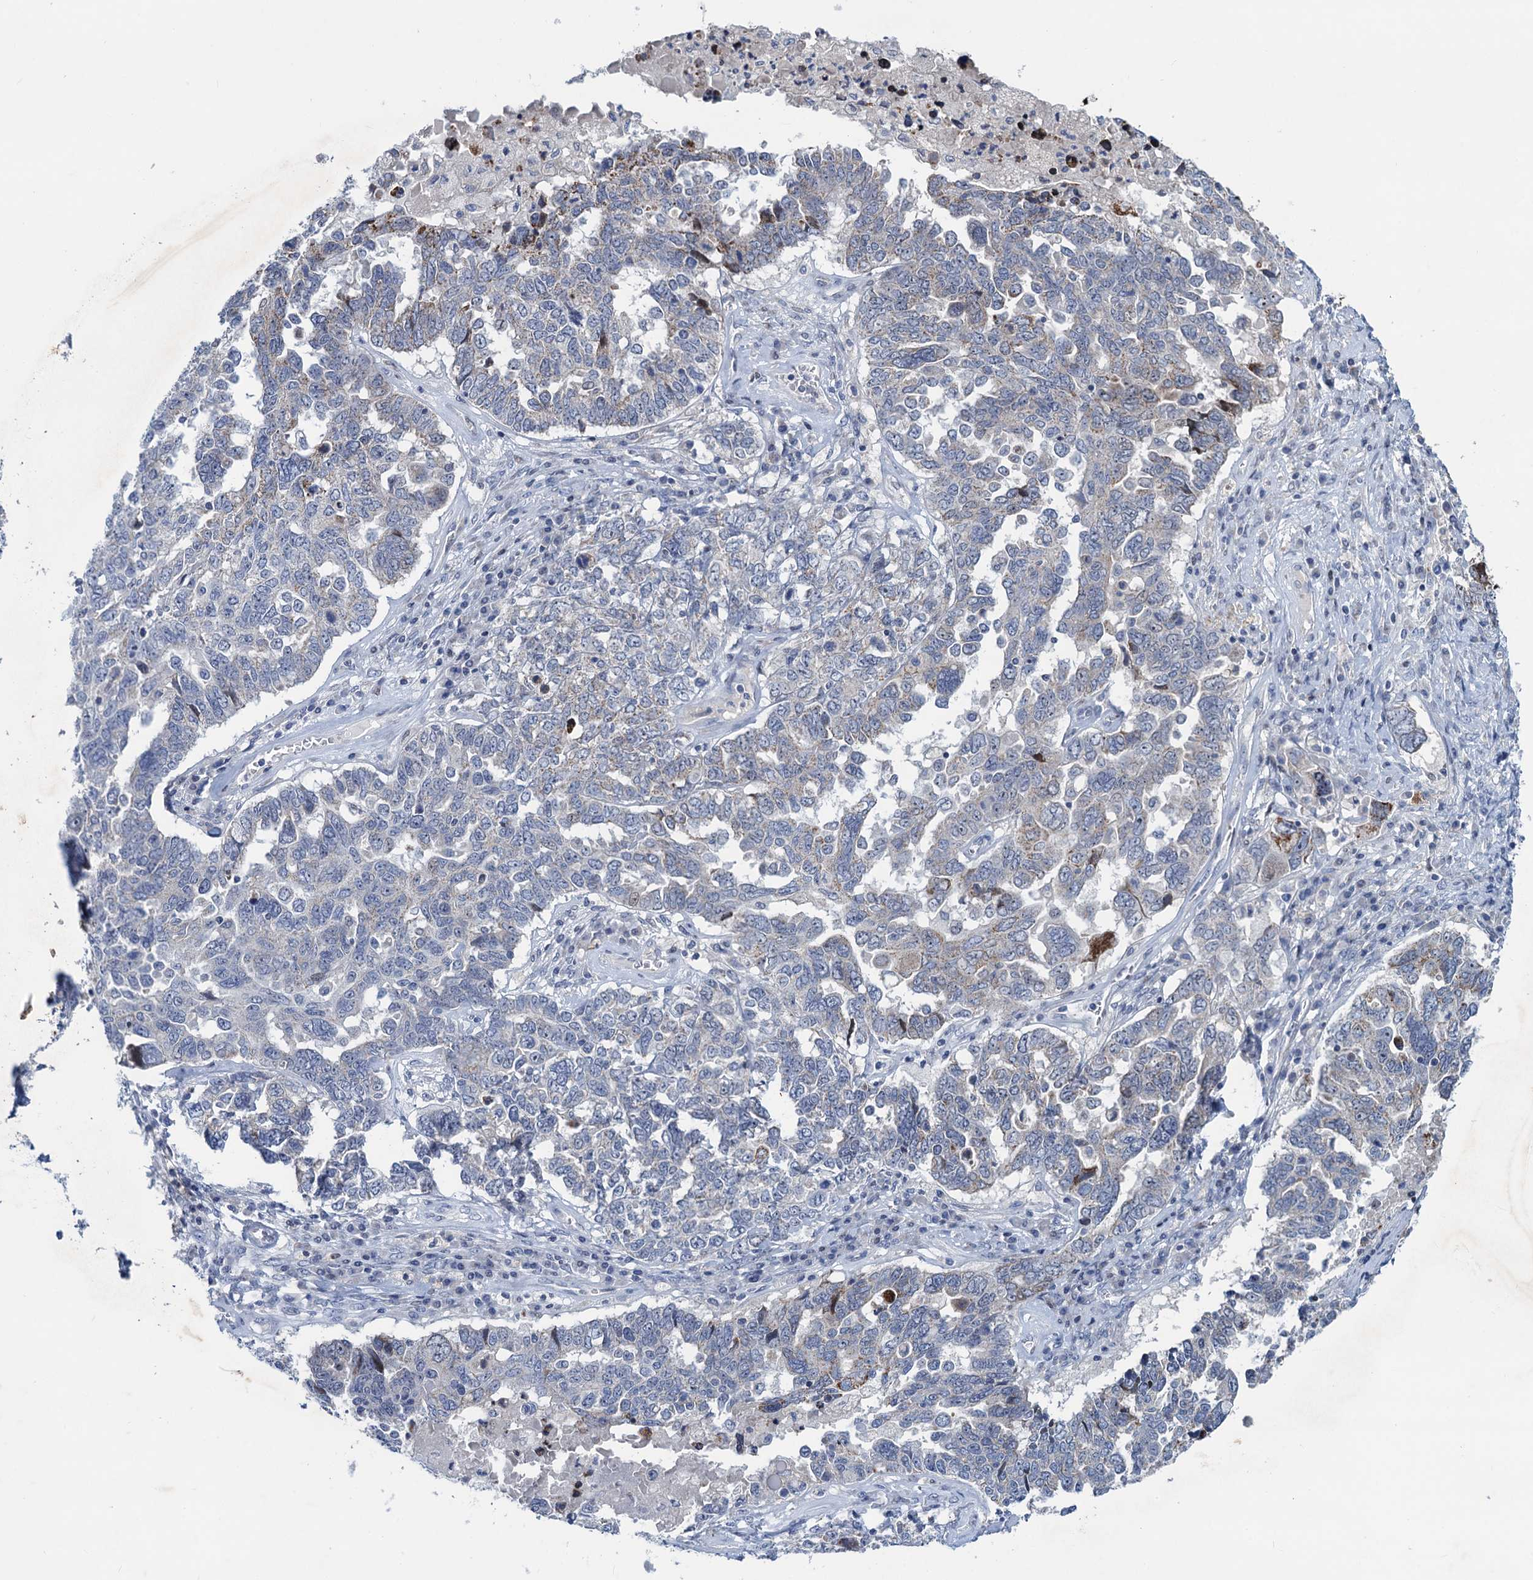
{"staining": {"intensity": "weak", "quantity": "<25%", "location": "cytoplasmic/membranous"}, "tissue": "ovarian cancer", "cell_type": "Tumor cells", "image_type": "cancer", "snomed": [{"axis": "morphology", "description": "Carcinoma, endometroid"}, {"axis": "topography", "description": "Ovary"}], "caption": "Ovarian cancer stained for a protein using IHC exhibits no expression tumor cells.", "gene": "ESYT3", "patient": {"sex": "female", "age": 62}}